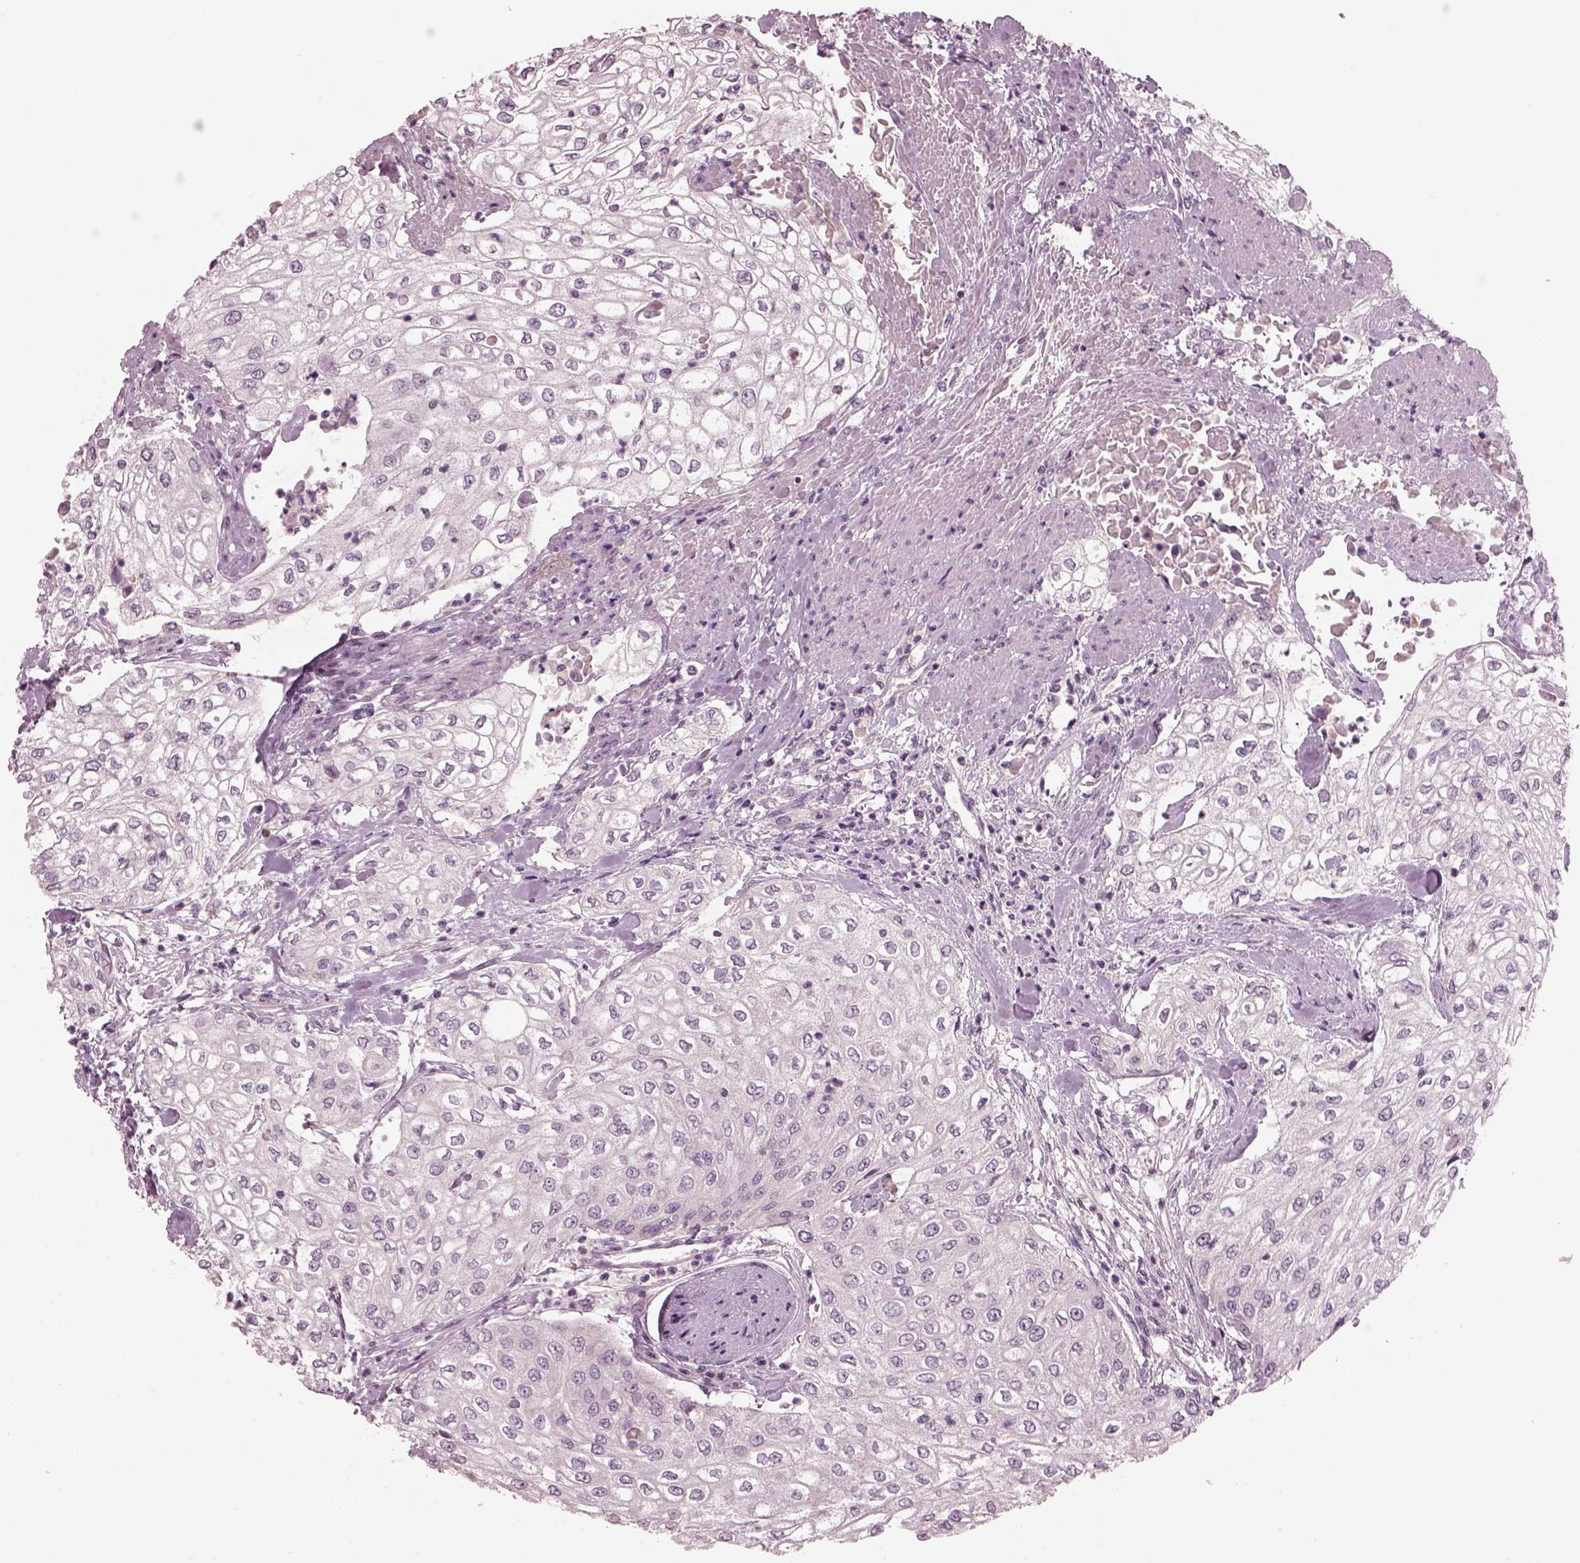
{"staining": {"intensity": "negative", "quantity": "none", "location": "none"}, "tissue": "urothelial cancer", "cell_type": "Tumor cells", "image_type": "cancer", "snomed": [{"axis": "morphology", "description": "Urothelial carcinoma, High grade"}, {"axis": "topography", "description": "Urinary bladder"}], "caption": "An image of human urothelial cancer is negative for staining in tumor cells. Brightfield microscopy of immunohistochemistry stained with DAB (3,3'-diaminobenzidine) (brown) and hematoxylin (blue), captured at high magnification.", "gene": "PACRG", "patient": {"sex": "male", "age": 62}}